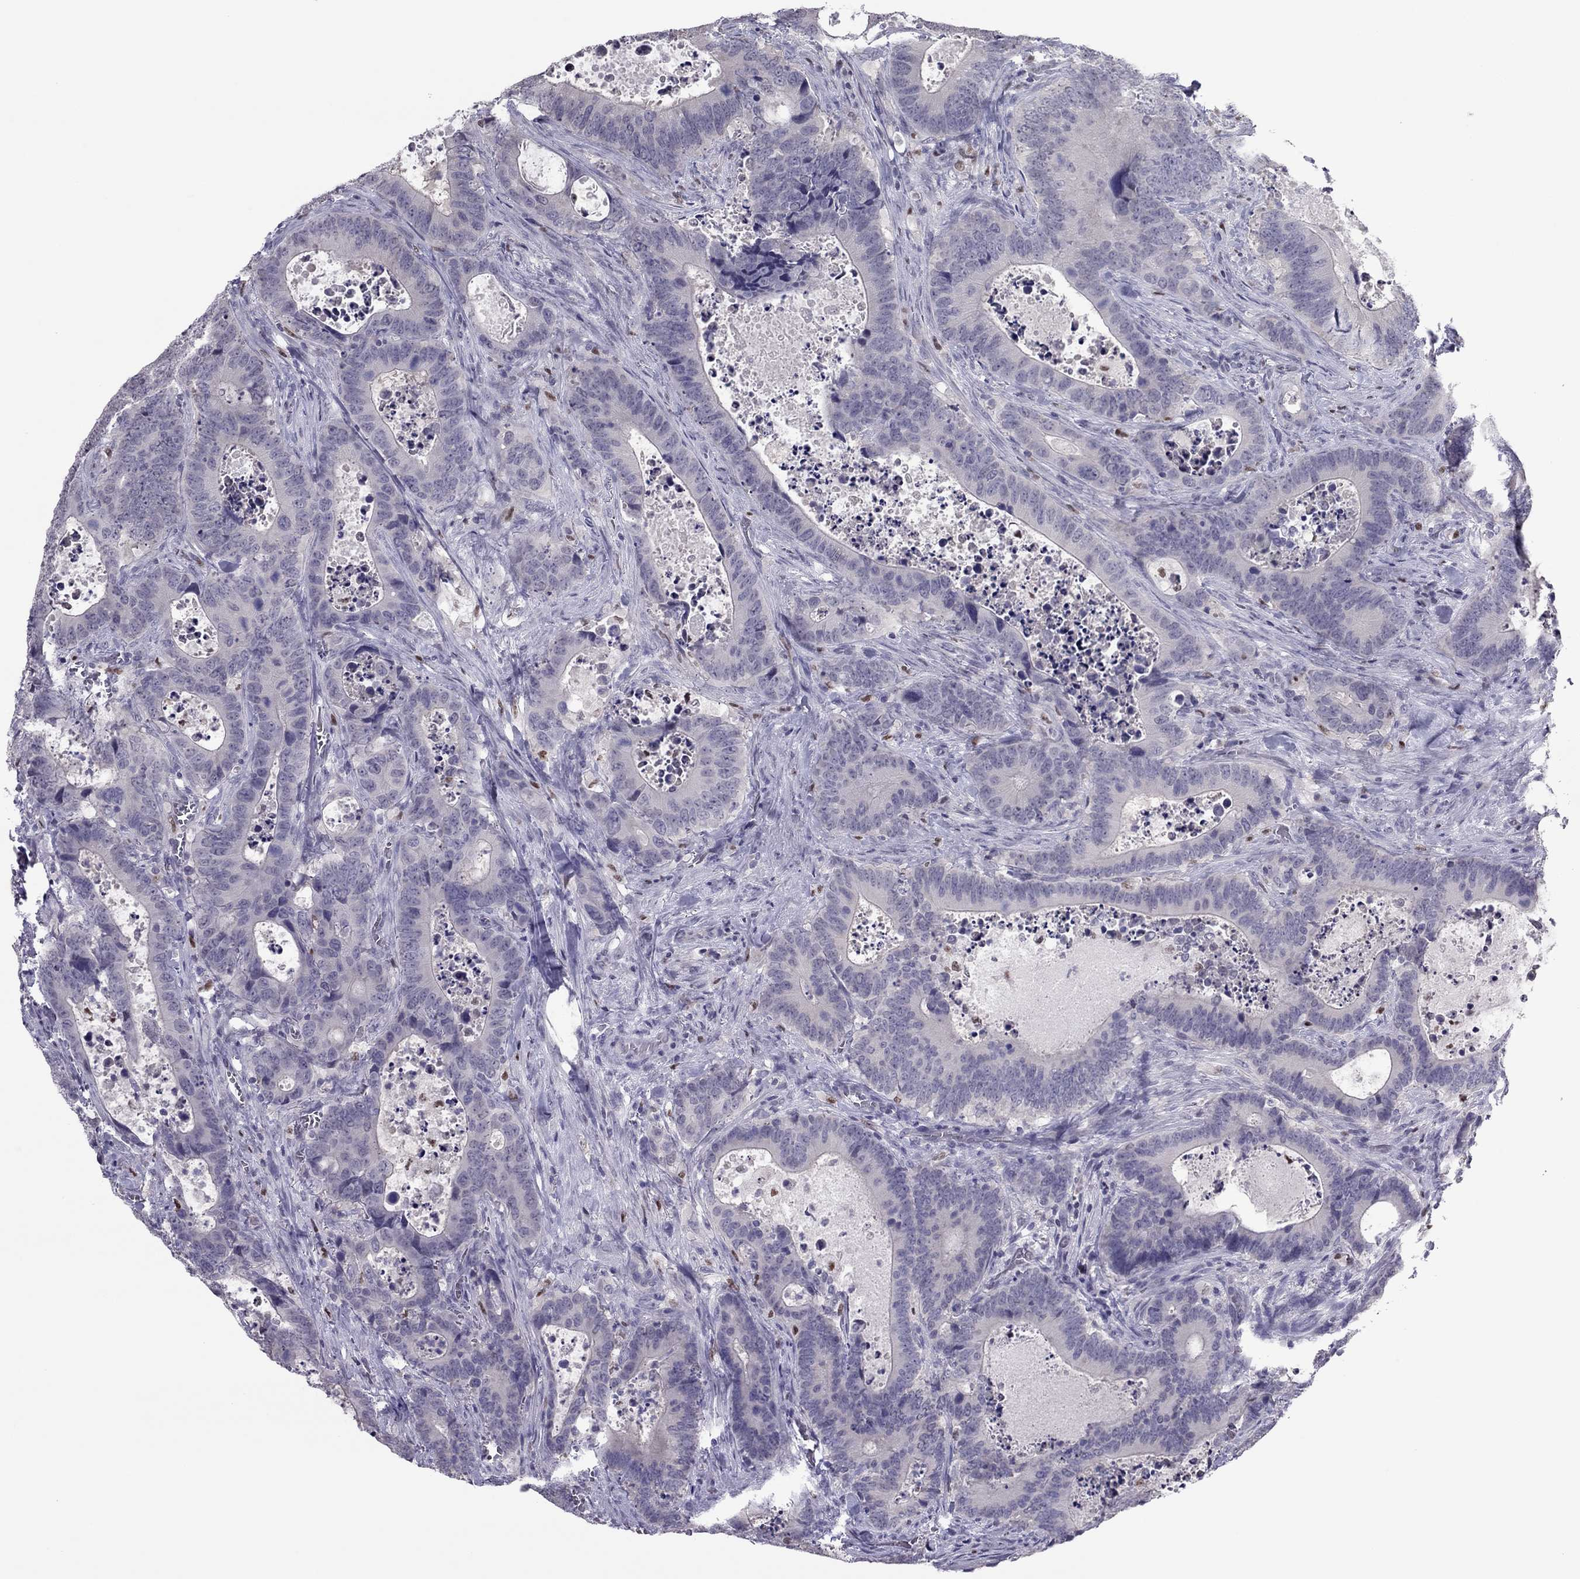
{"staining": {"intensity": "negative", "quantity": "none", "location": "none"}, "tissue": "colorectal cancer", "cell_type": "Tumor cells", "image_type": "cancer", "snomed": [{"axis": "morphology", "description": "Adenocarcinoma, NOS"}, {"axis": "topography", "description": "Colon"}], "caption": "This histopathology image is of adenocarcinoma (colorectal) stained with immunohistochemistry (IHC) to label a protein in brown with the nuclei are counter-stained blue. There is no positivity in tumor cells.", "gene": "SPINT3", "patient": {"sex": "female", "age": 82}}